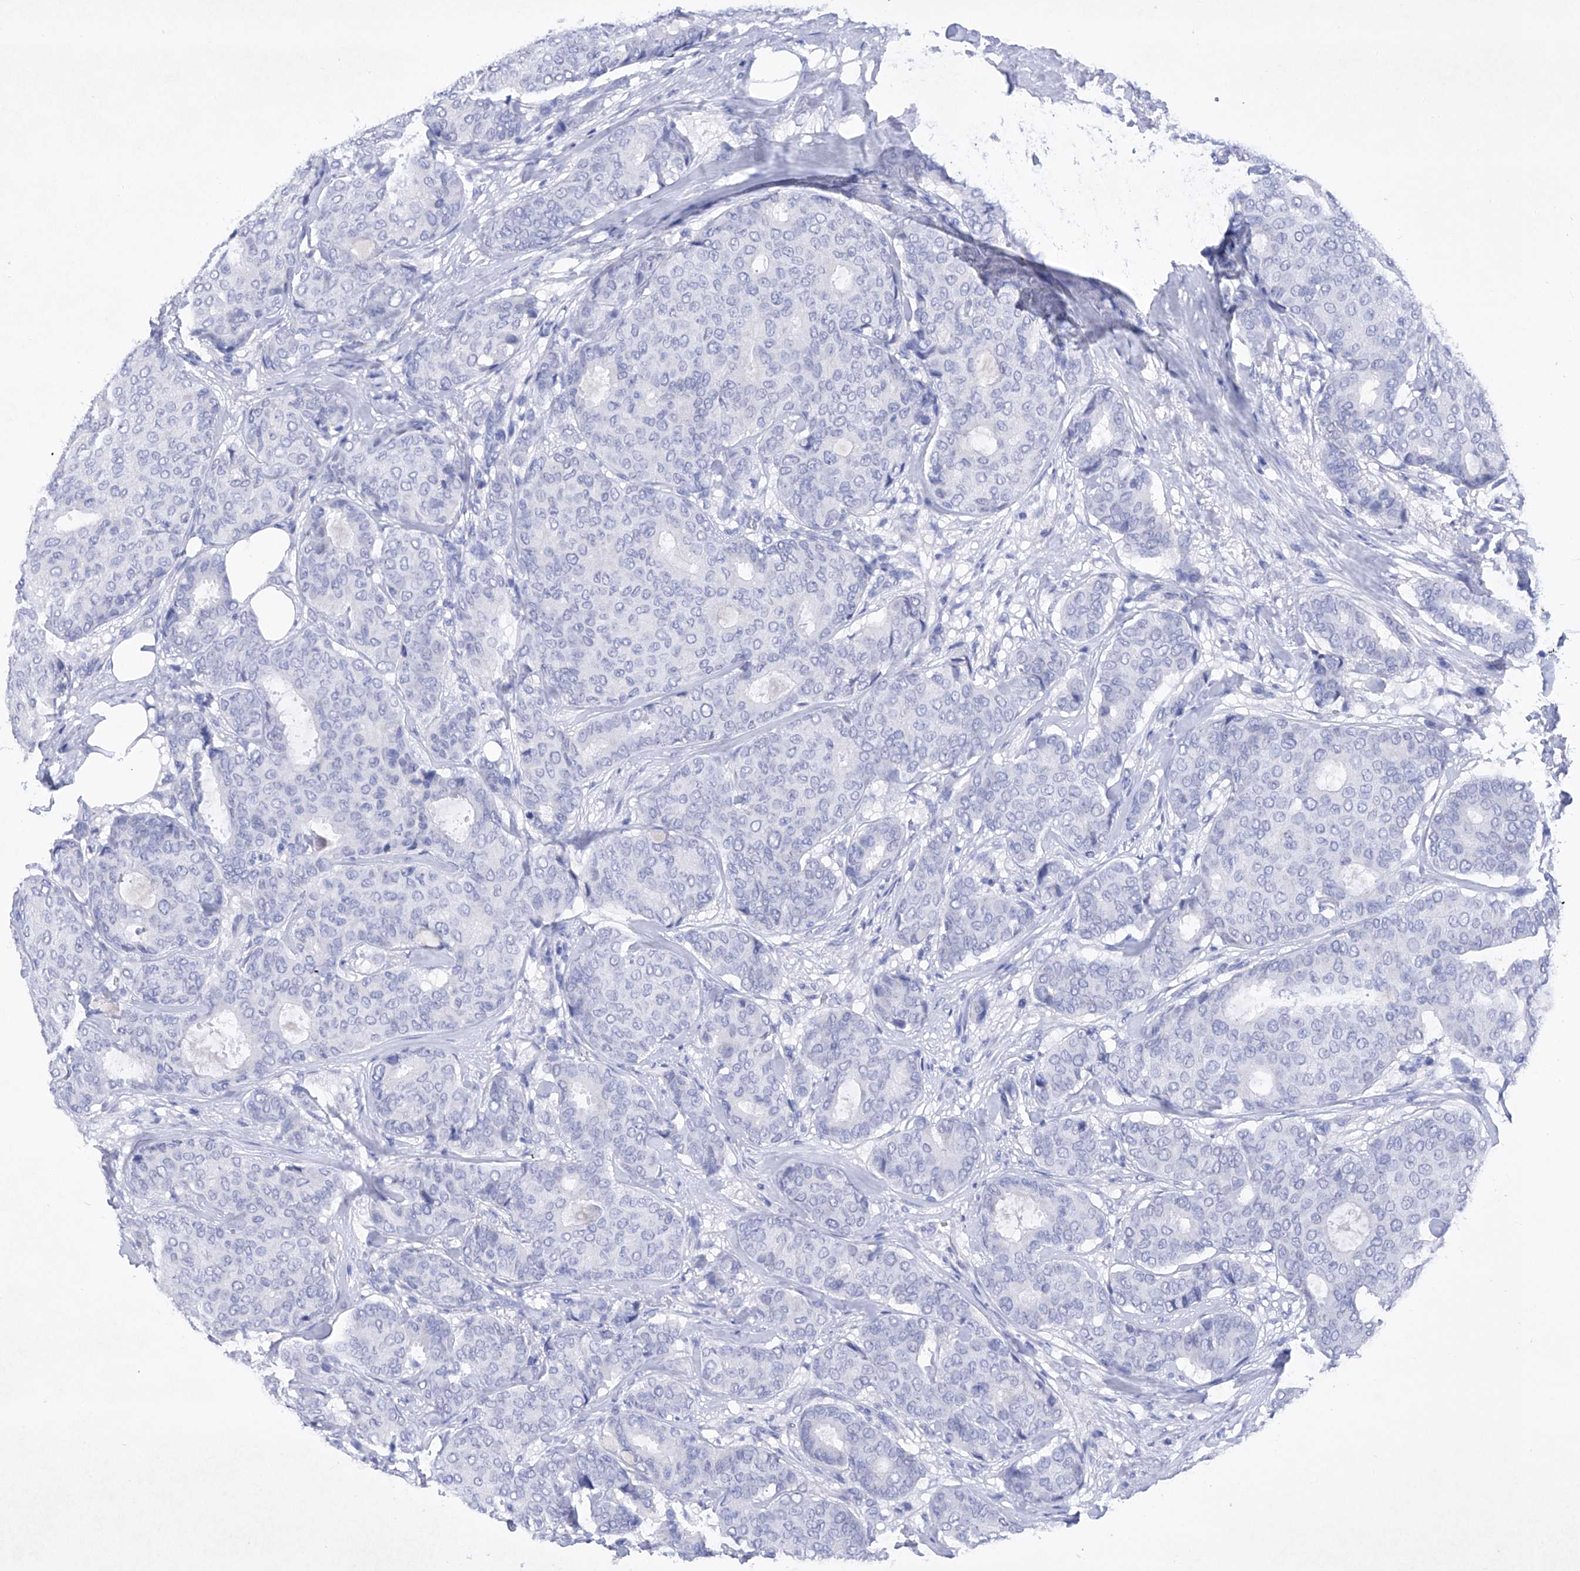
{"staining": {"intensity": "negative", "quantity": "none", "location": "none"}, "tissue": "breast cancer", "cell_type": "Tumor cells", "image_type": "cancer", "snomed": [{"axis": "morphology", "description": "Duct carcinoma"}, {"axis": "topography", "description": "Breast"}], "caption": "The immunohistochemistry photomicrograph has no significant staining in tumor cells of breast intraductal carcinoma tissue. Nuclei are stained in blue.", "gene": "BARX2", "patient": {"sex": "female", "age": 75}}